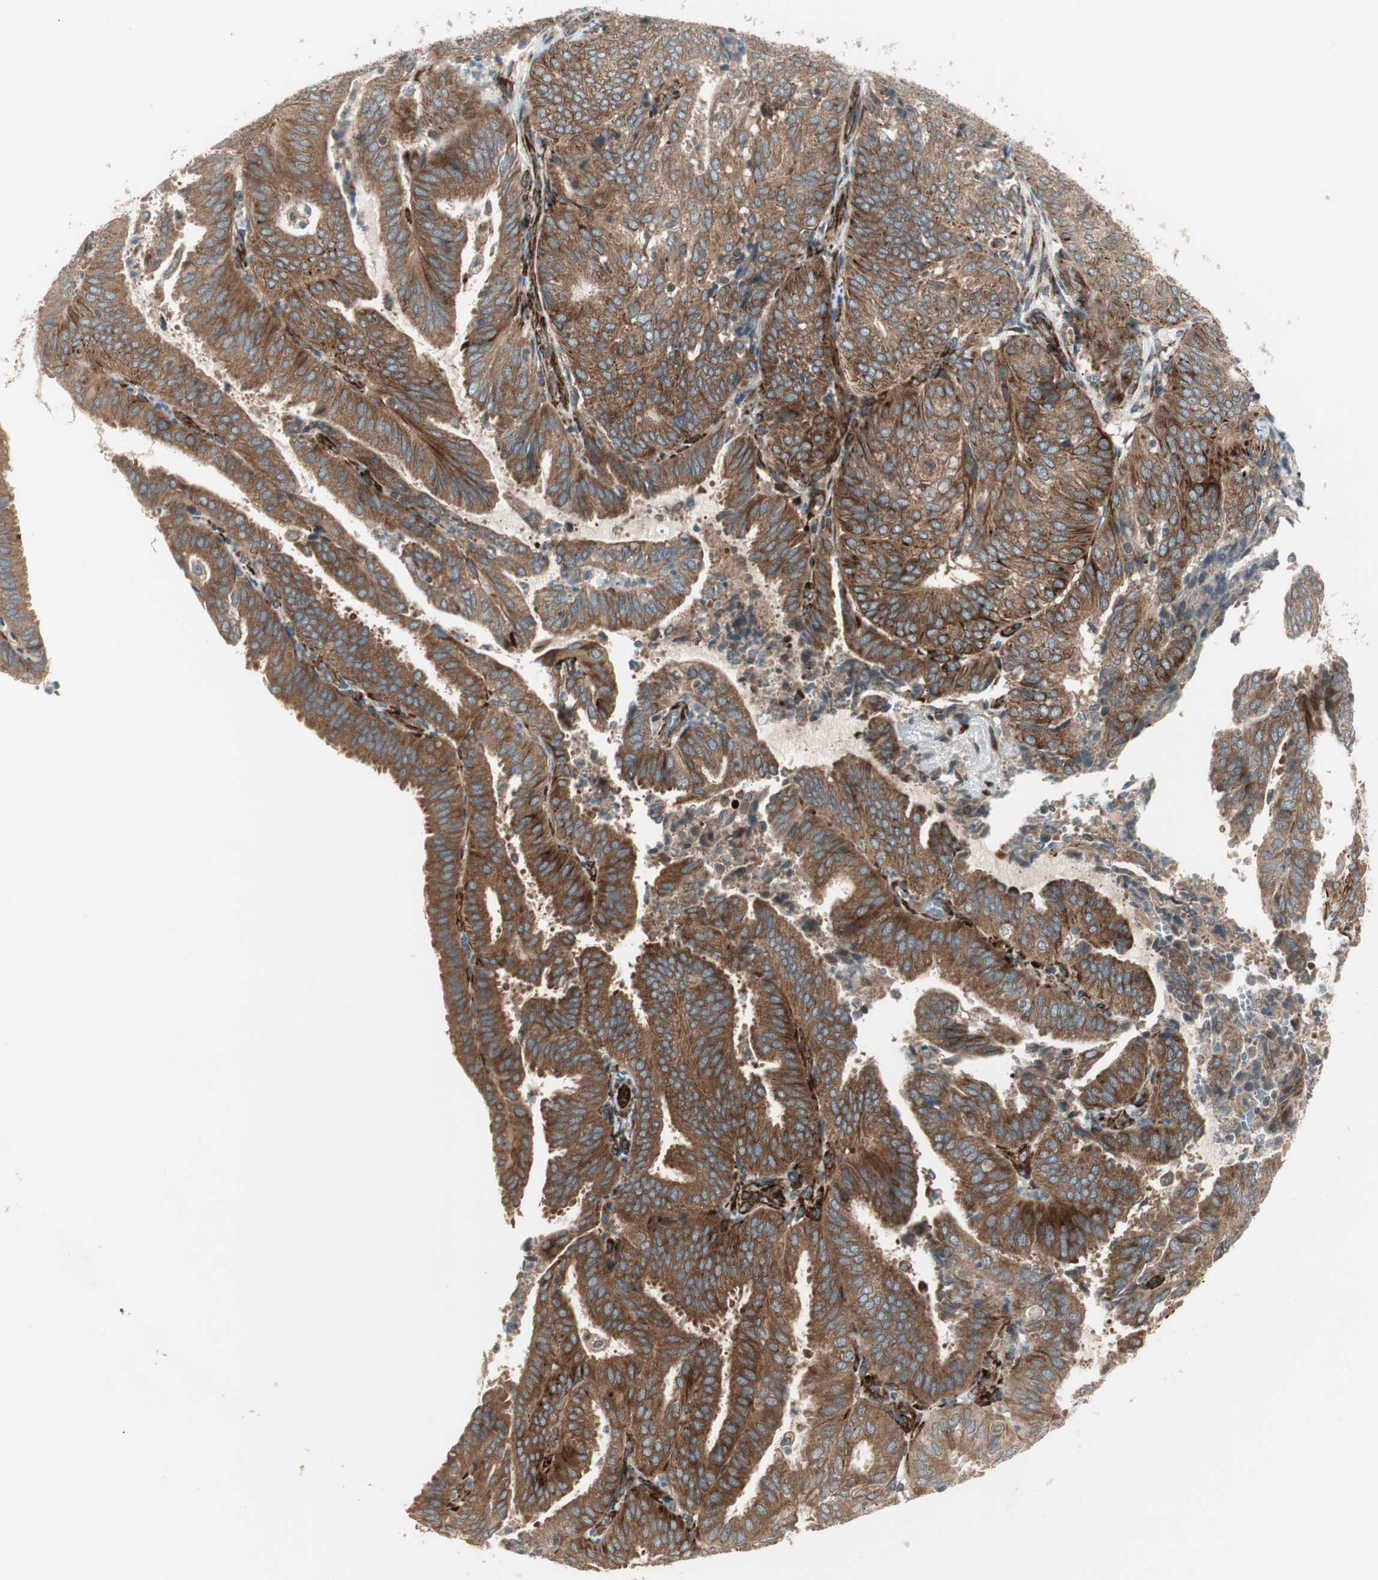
{"staining": {"intensity": "strong", "quantity": ">75%", "location": "cytoplasmic/membranous"}, "tissue": "endometrial cancer", "cell_type": "Tumor cells", "image_type": "cancer", "snomed": [{"axis": "morphology", "description": "Adenocarcinoma, NOS"}, {"axis": "topography", "description": "Uterus"}], "caption": "A brown stain highlights strong cytoplasmic/membranous expression of a protein in endometrial cancer tumor cells. The staining was performed using DAB (3,3'-diaminobenzidine) to visualize the protein expression in brown, while the nuclei were stained in blue with hematoxylin (Magnification: 20x).", "gene": "PPP2R5E", "patient": {"sex": "female", "age": 60}}